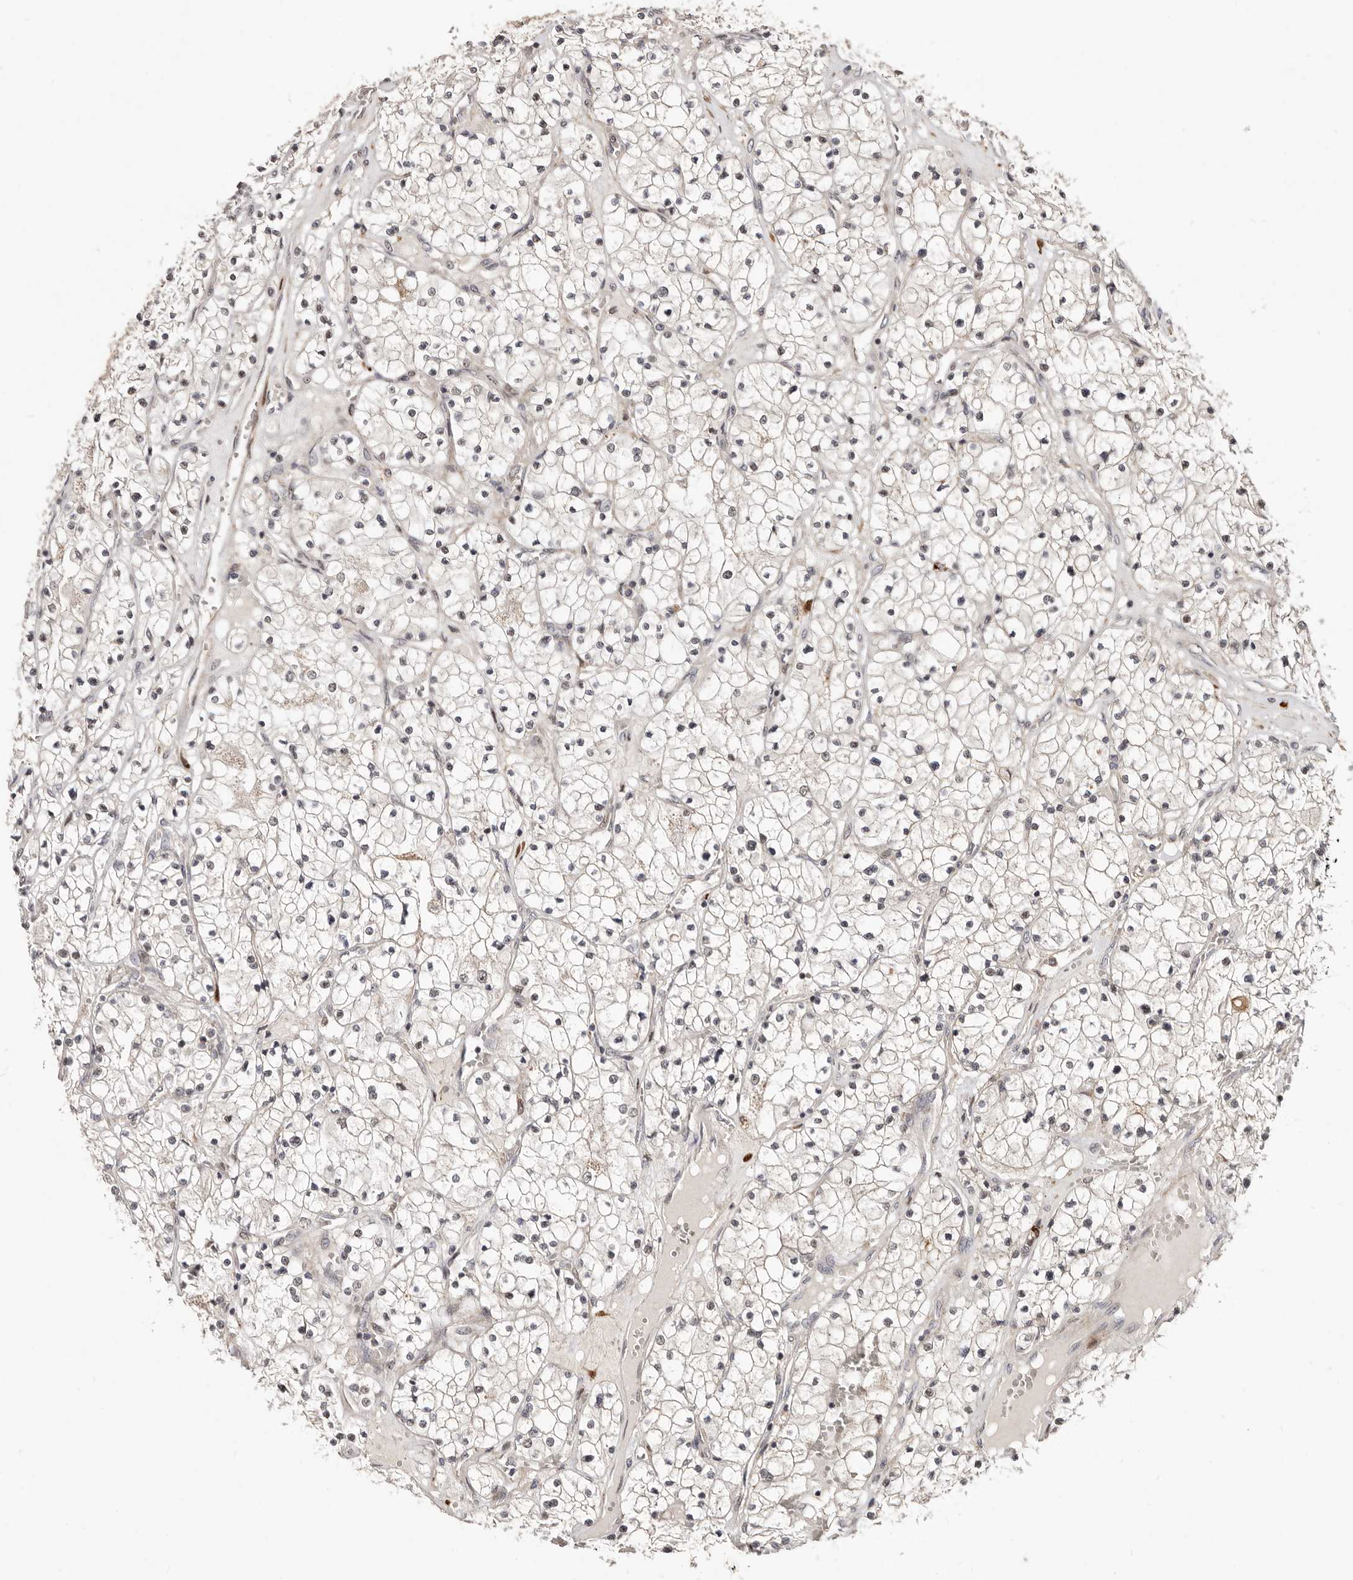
{"staining": {"intensity": "weak", "quantity": "25%-75%", "location": "nuclear"}, "tissue": "renal cancer", "cell_type": "Tumor cells", "image_type": "cancer", "snomed": [{"axis": "morphology", "description": "Normal tissue, NOS"}, {"axis": "morphology", "description": "Adenocarcinoma, NOS"}, {"axis": "topography", "description": "Kidney"}], "caption": "Immunohistochemistry (DAB (3,3'-diaminobenzidine)) staining of human renal adenocarcinoma shows weak nuclear protein positivity in about 25%-75% of tumor cells.", "gene": "SRCAP", "patient": {"sex": "male", "age": 68}}